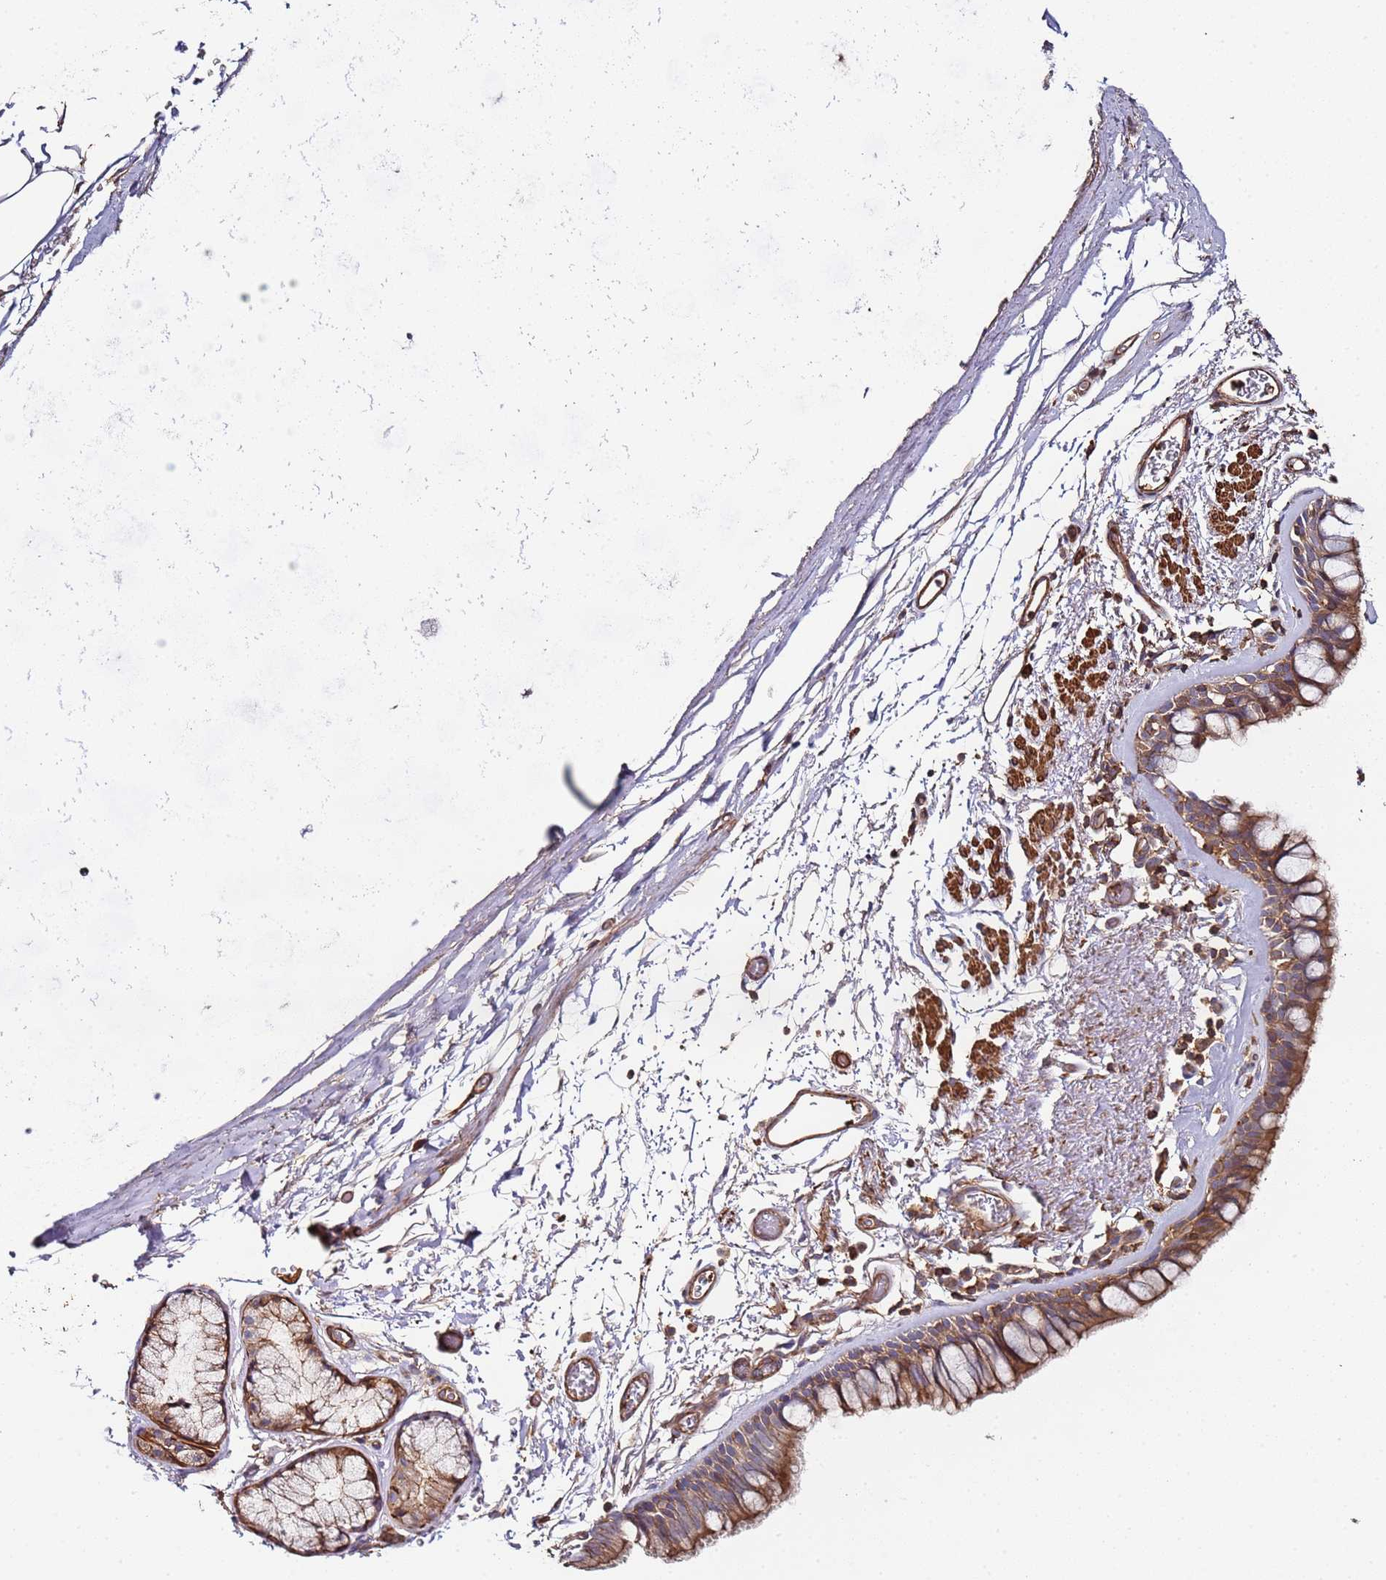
{"staining": {"intensity": "moderate", "quantity": ">75%", "location": "cytoplasmic/membranous"}, "tissue": "bronchus", "cell_type": "Respiratory epithelial cells", "image_type": "normal", "snomed": [{"axis": "morphology", "description": "Normal tissue, NOS"}, {"axis": "topography", "description": "Bronchus"}], "caption": "The micrograph exhibits immunohistochemical staining of benign bronchus. There is moderate cytoplasmic/membranous expression is identified in approximately >75% of respiratory epithelial cells.", "gene": "CYP2U1", "patient": {"sex": "male", "age": 65}}